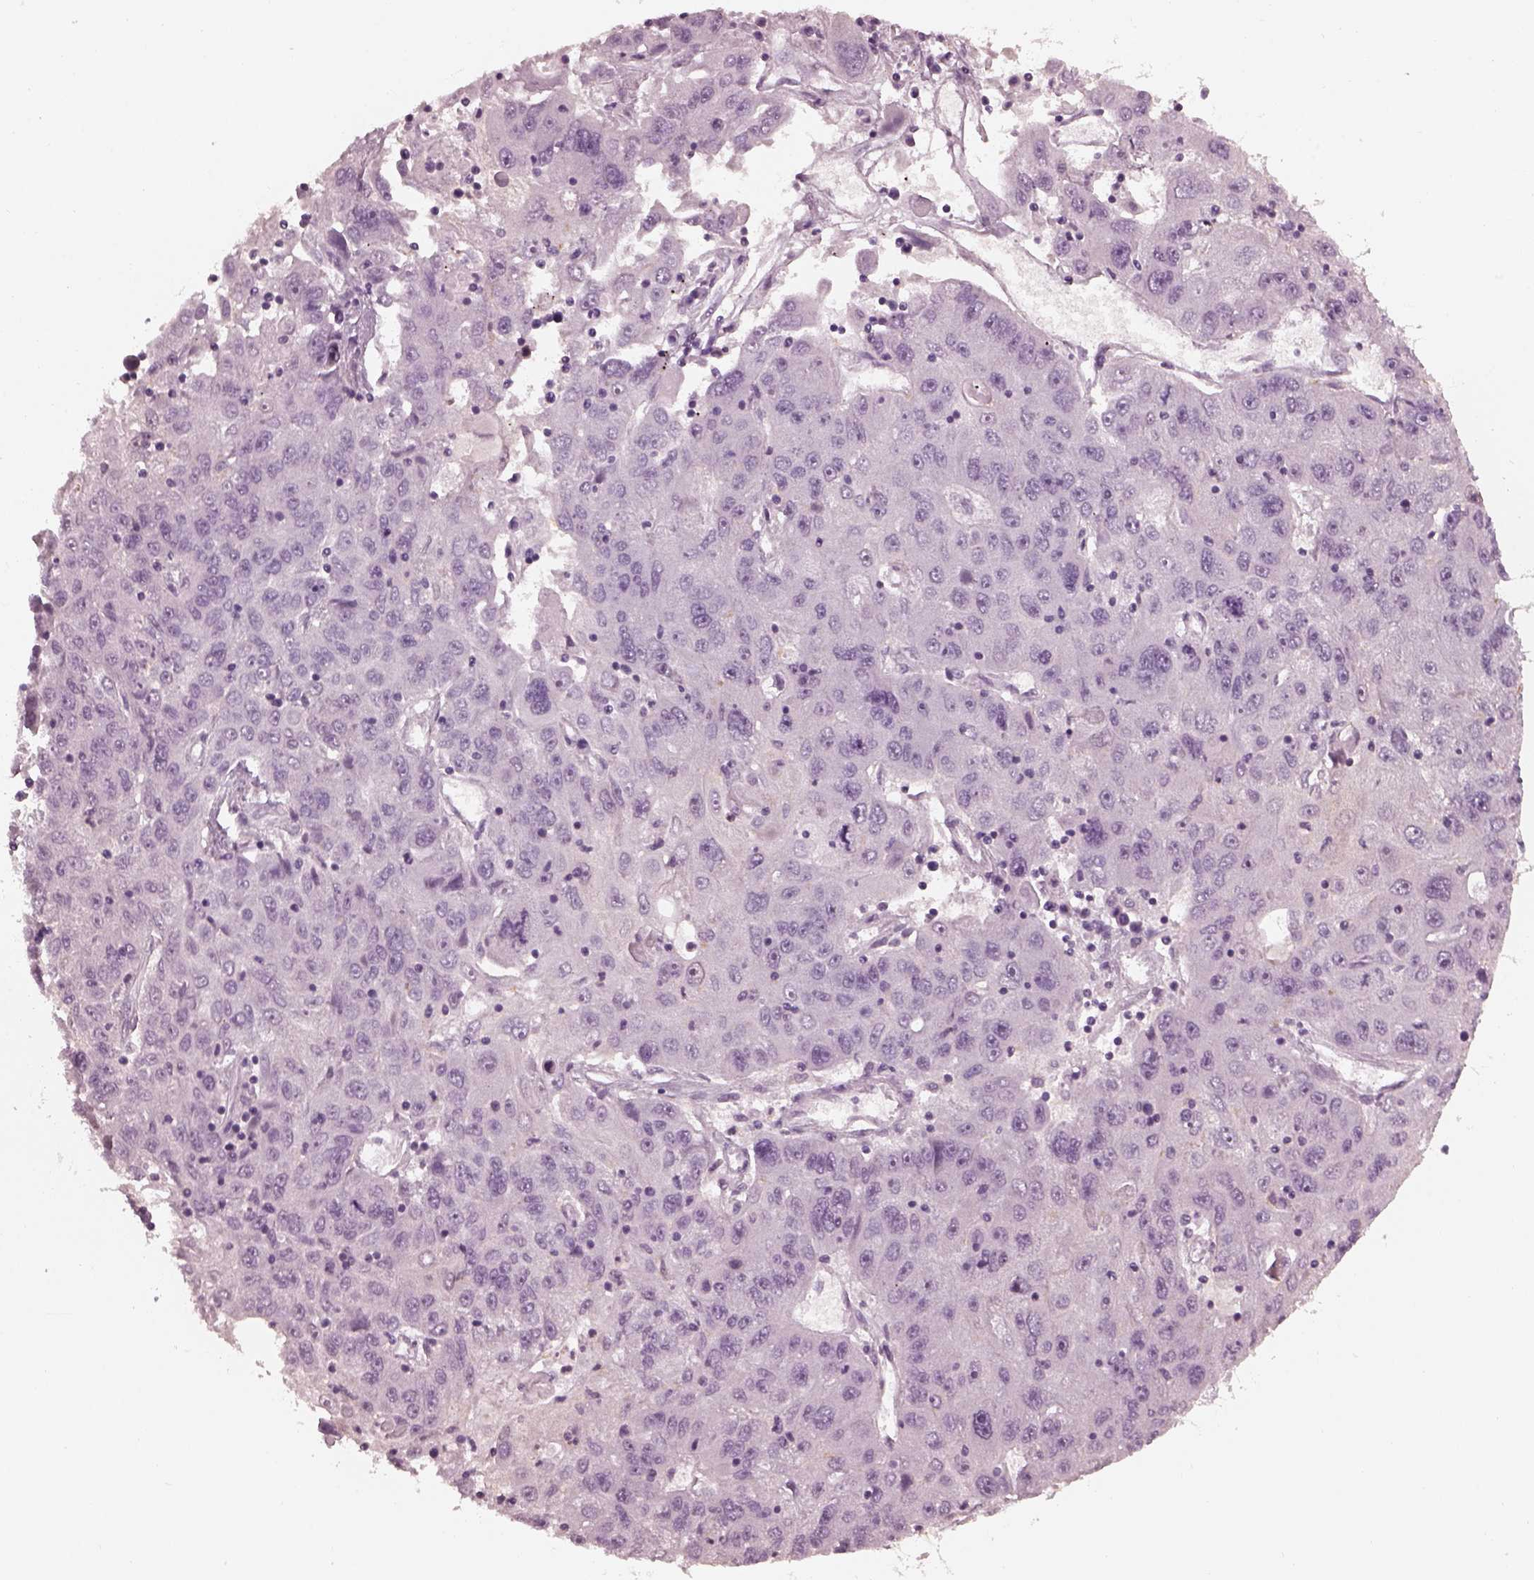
{"staining": {"intensity": "negative", "quantity": "none", "location": "none"}, "tissue": "stomach cancer", "cell_type": "Tumor cells", "image_type": "cancer", "snomed": [{"axis": "morphology", "description": "Adenocarcinoma, NOS"}, {"axis": "topography", "description": "Stomach"}], "caption": "Histopathology image shows no protein staining in tumor cells of stomach cancer (adenocarcinoma) tissue.", "gene": "TSKS", "patient": {"sex": "male", "age": 56}}